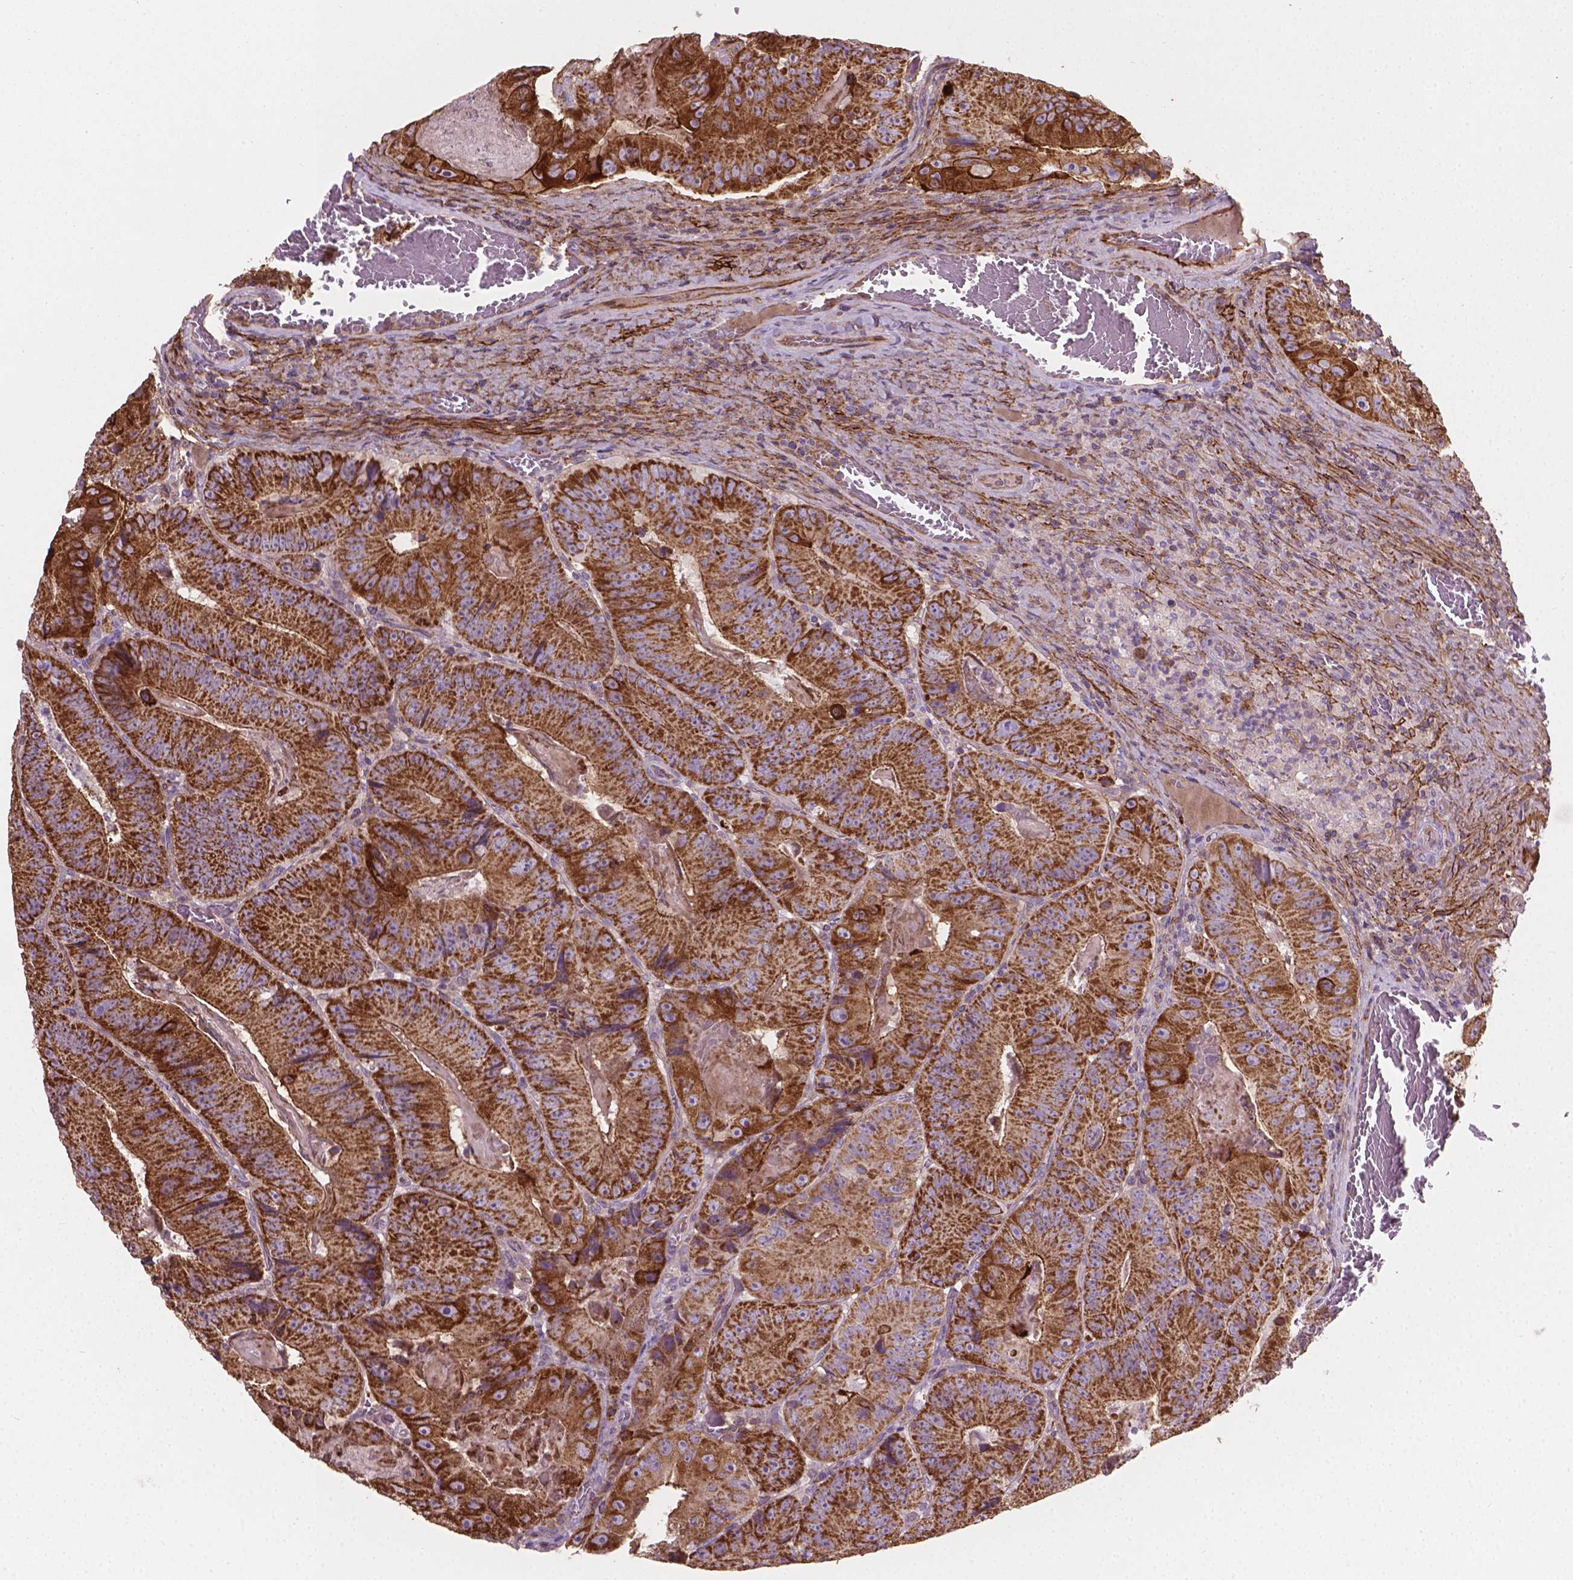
{"staining": {"intensity": "strong", "quantity": ">75%", "location": "cytoplasmic/membranous"}, "tissue": "colorectal cancer", "cell_type": "Tumor cells", "image_type": "cancer", "snomed": [{"axis": "morphology", "description": "Adenocarcinoma, NOS"}, {"axis": "topography", "description": "Colon"}], "caption": "Protein analysis of adenocarcinoma (colorectal) tissue exhibits strong cytoplasmic/membranous expression in about >75% of tumor cells. (DAB (3,3'-diaminobenzidine) IHC, brown staining for protein, blue staining for nuclei).", "gene": "TCAF1", "patient": {"sex": "female", "age": 86}}